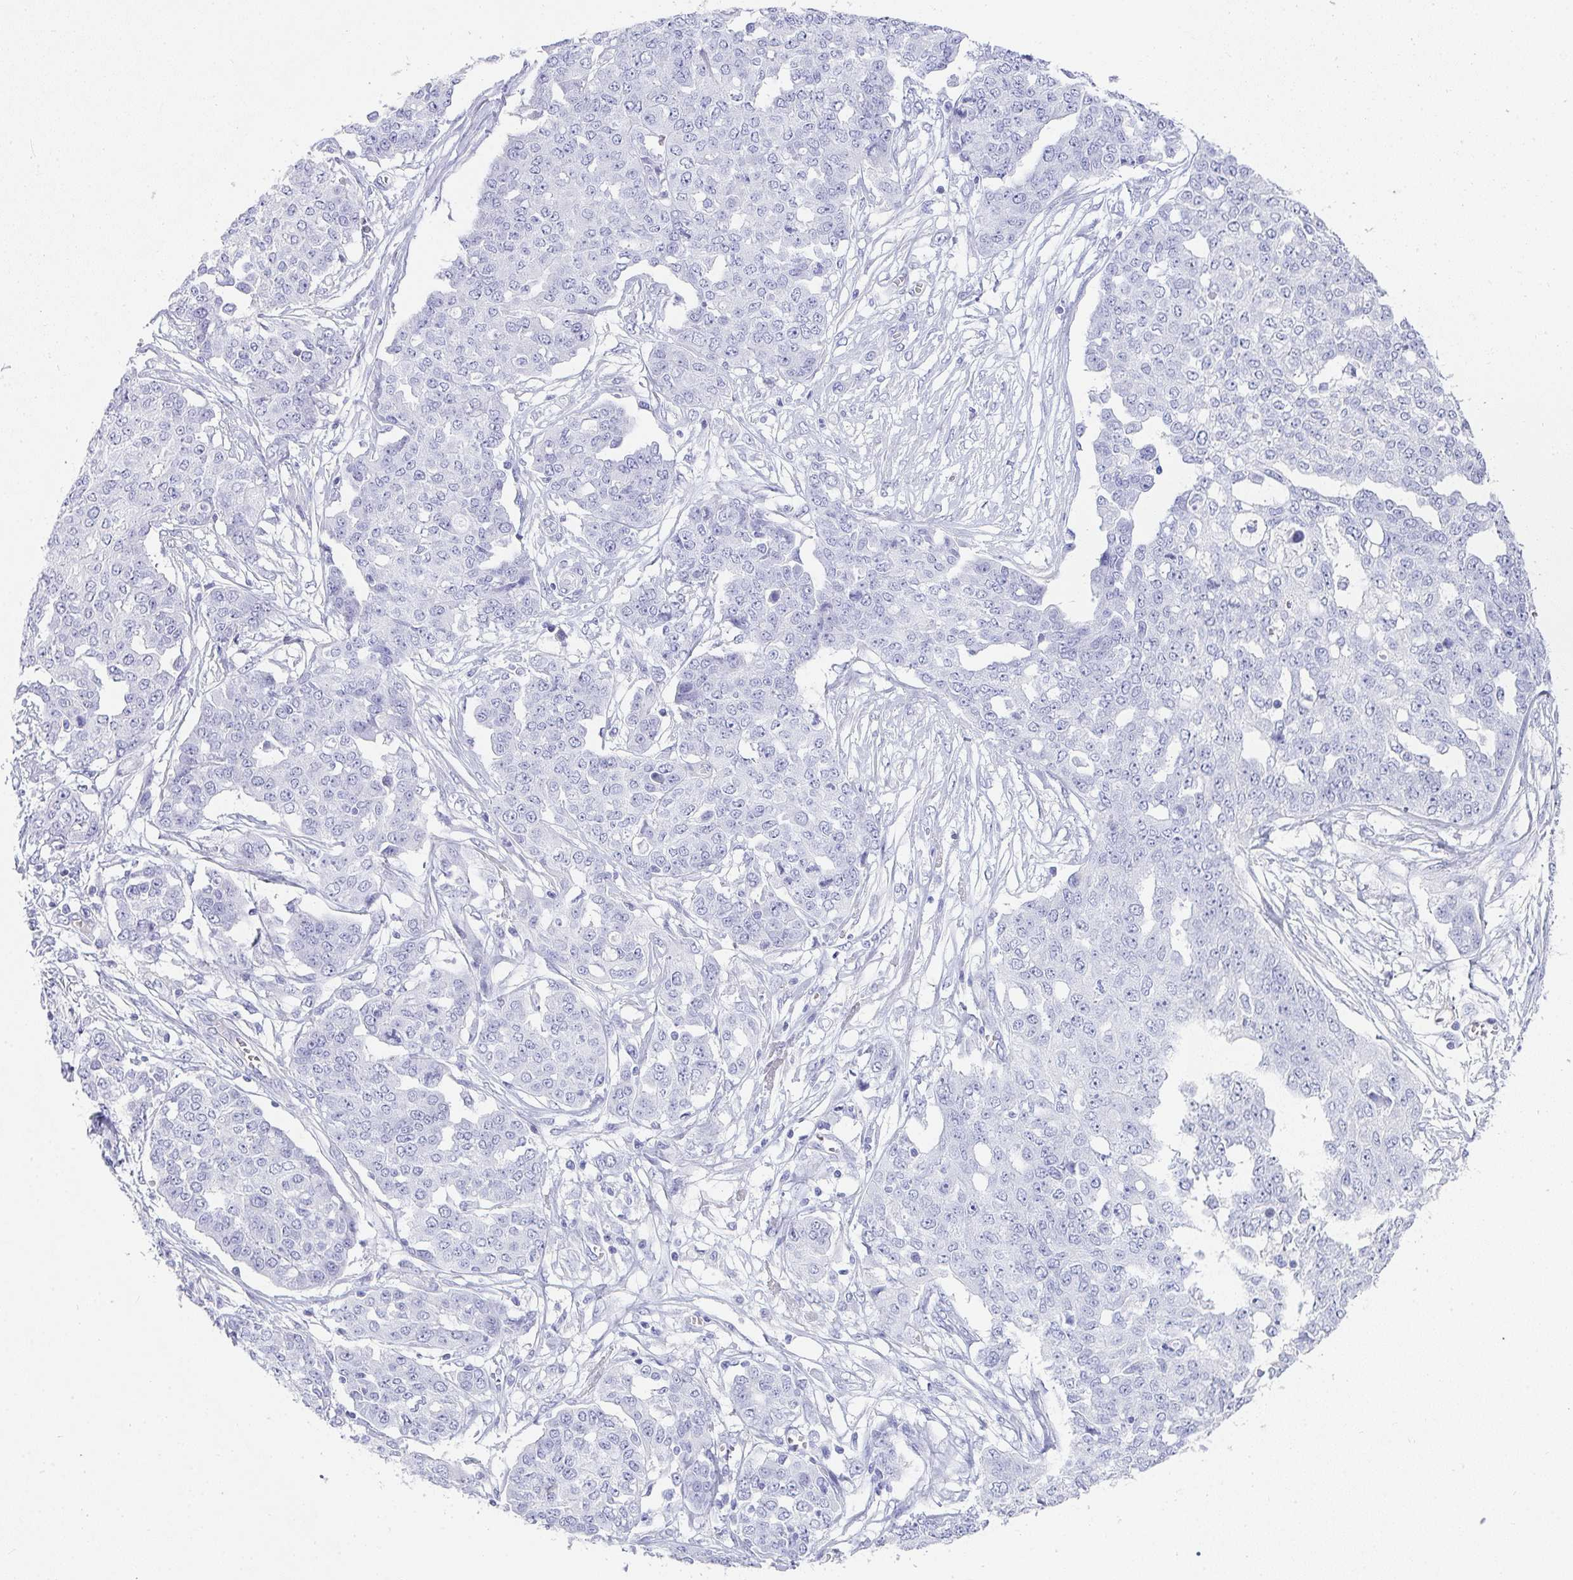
{"staining": {"intensity": "negative", "quantity": "none", "location": "none"}, "tissue": "ovarian cancer", "cell_type": "Tumor cells", "image_type": "cancer", "snomed": [{"axis": "morphology", "description": "Cystadenocarcinoma, serous, NOS"}, {"axis": "topography", "description": "Soft tissue"}, {"axis": "topography", "description": "Ovary"}], "caption": "The image demonstrates no significant positivity in tumor cells of serous cystadenocarcinoma (ovarian).", "gene": "PRND", "patient": {"sex": "female", "age": 57}}